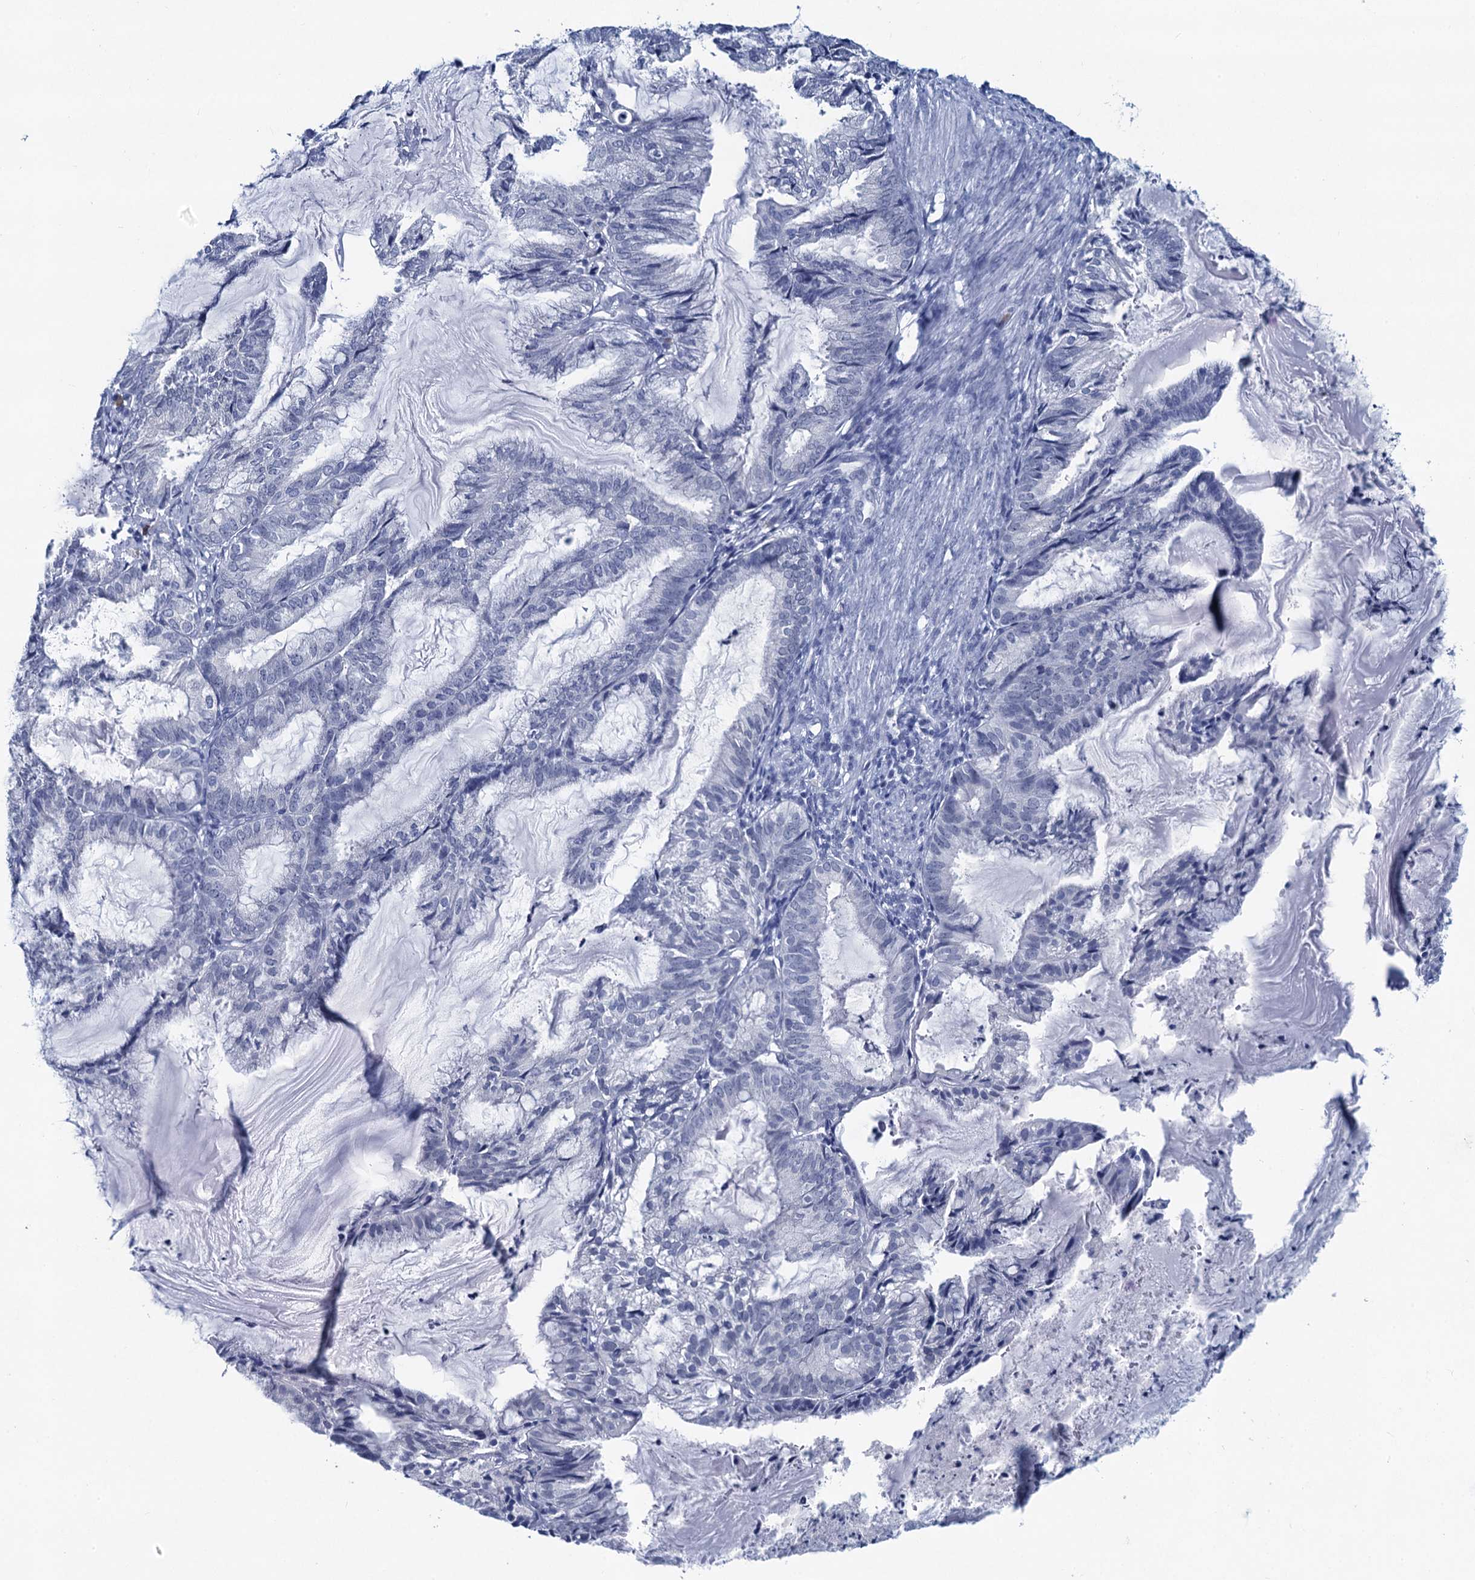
{"staining": {"intensity": "negative", "quantity": "none", "location": "none"}, "tissue": "endometrial cancer", "cell_type": "Tumor cells", "image_type": "cancer", "snomed": [{"axis": "morphology", "description": "Adenocarcinoma, NOS"}, {"axis": "topography", "description": "Endometrium"}], "caption": "Immunohistochemical staining of human endometrial cancer (adenocarcinoma) demonstrates no significant expression in tumor cells. Brightfield microscopy of IHC stained with DAB (3,3'-diaminobenzidine) (brown) and hematoxylin (blue), captured at high magnification.", "gene": "HAPSTR1", "patient": {"sex": "female", "age": 86}}